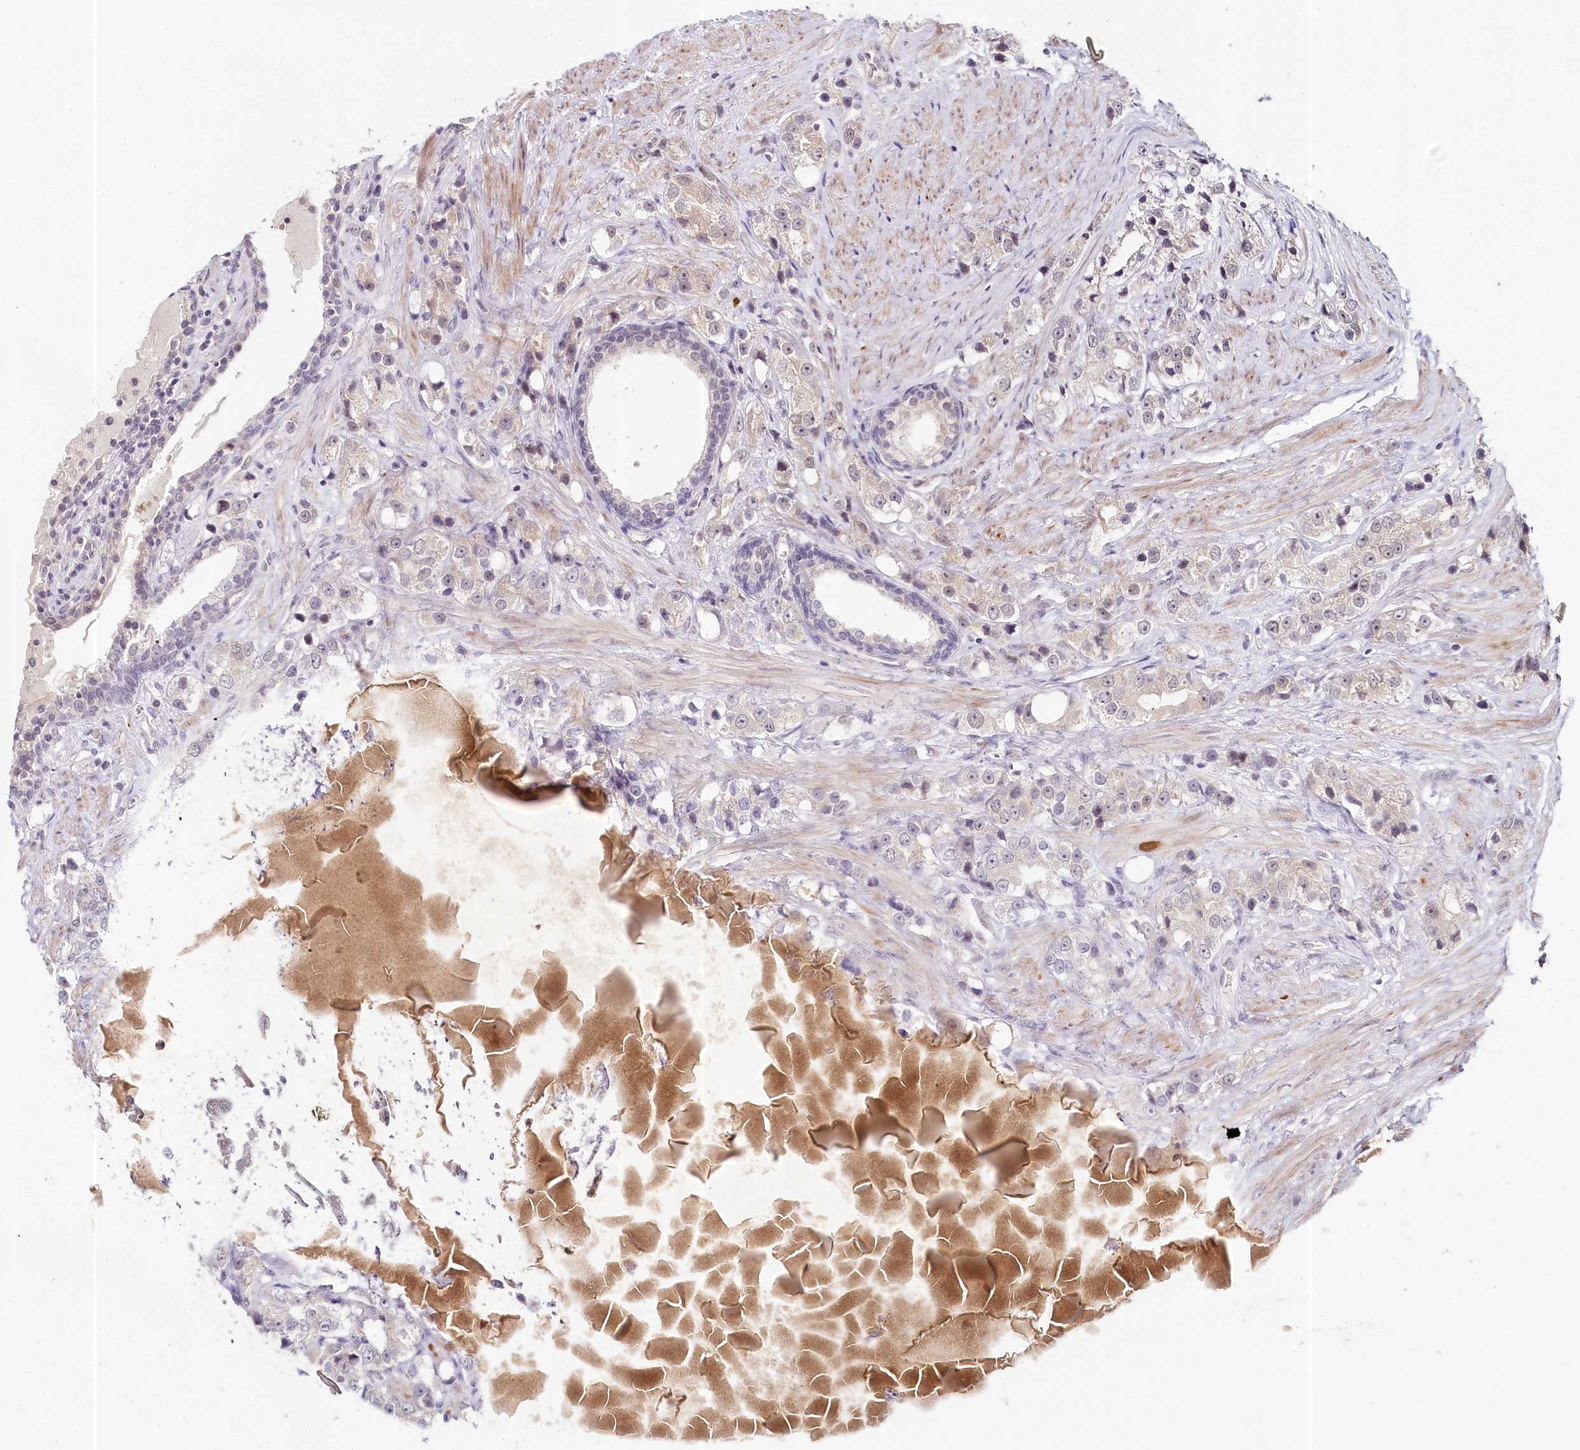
{"staining": {"intensity": "weak", "quantity": "<25%", "location": "nuclear"}, "tissue": "prostate cancer", "cell_type": "Tumor cells", "image_type": "cancer", "snomed": [{"axis": "morphology", "description": "Adenocarcinoma, NOS"}, {"axis": "topography", "description": "Prostate"}], "caption": "The histopathology image exhibits no staining of tumor cells in adenocarcinoma (prostate).", "gene": "AMTN", "patient": {"sex": "male", "age": 79}}